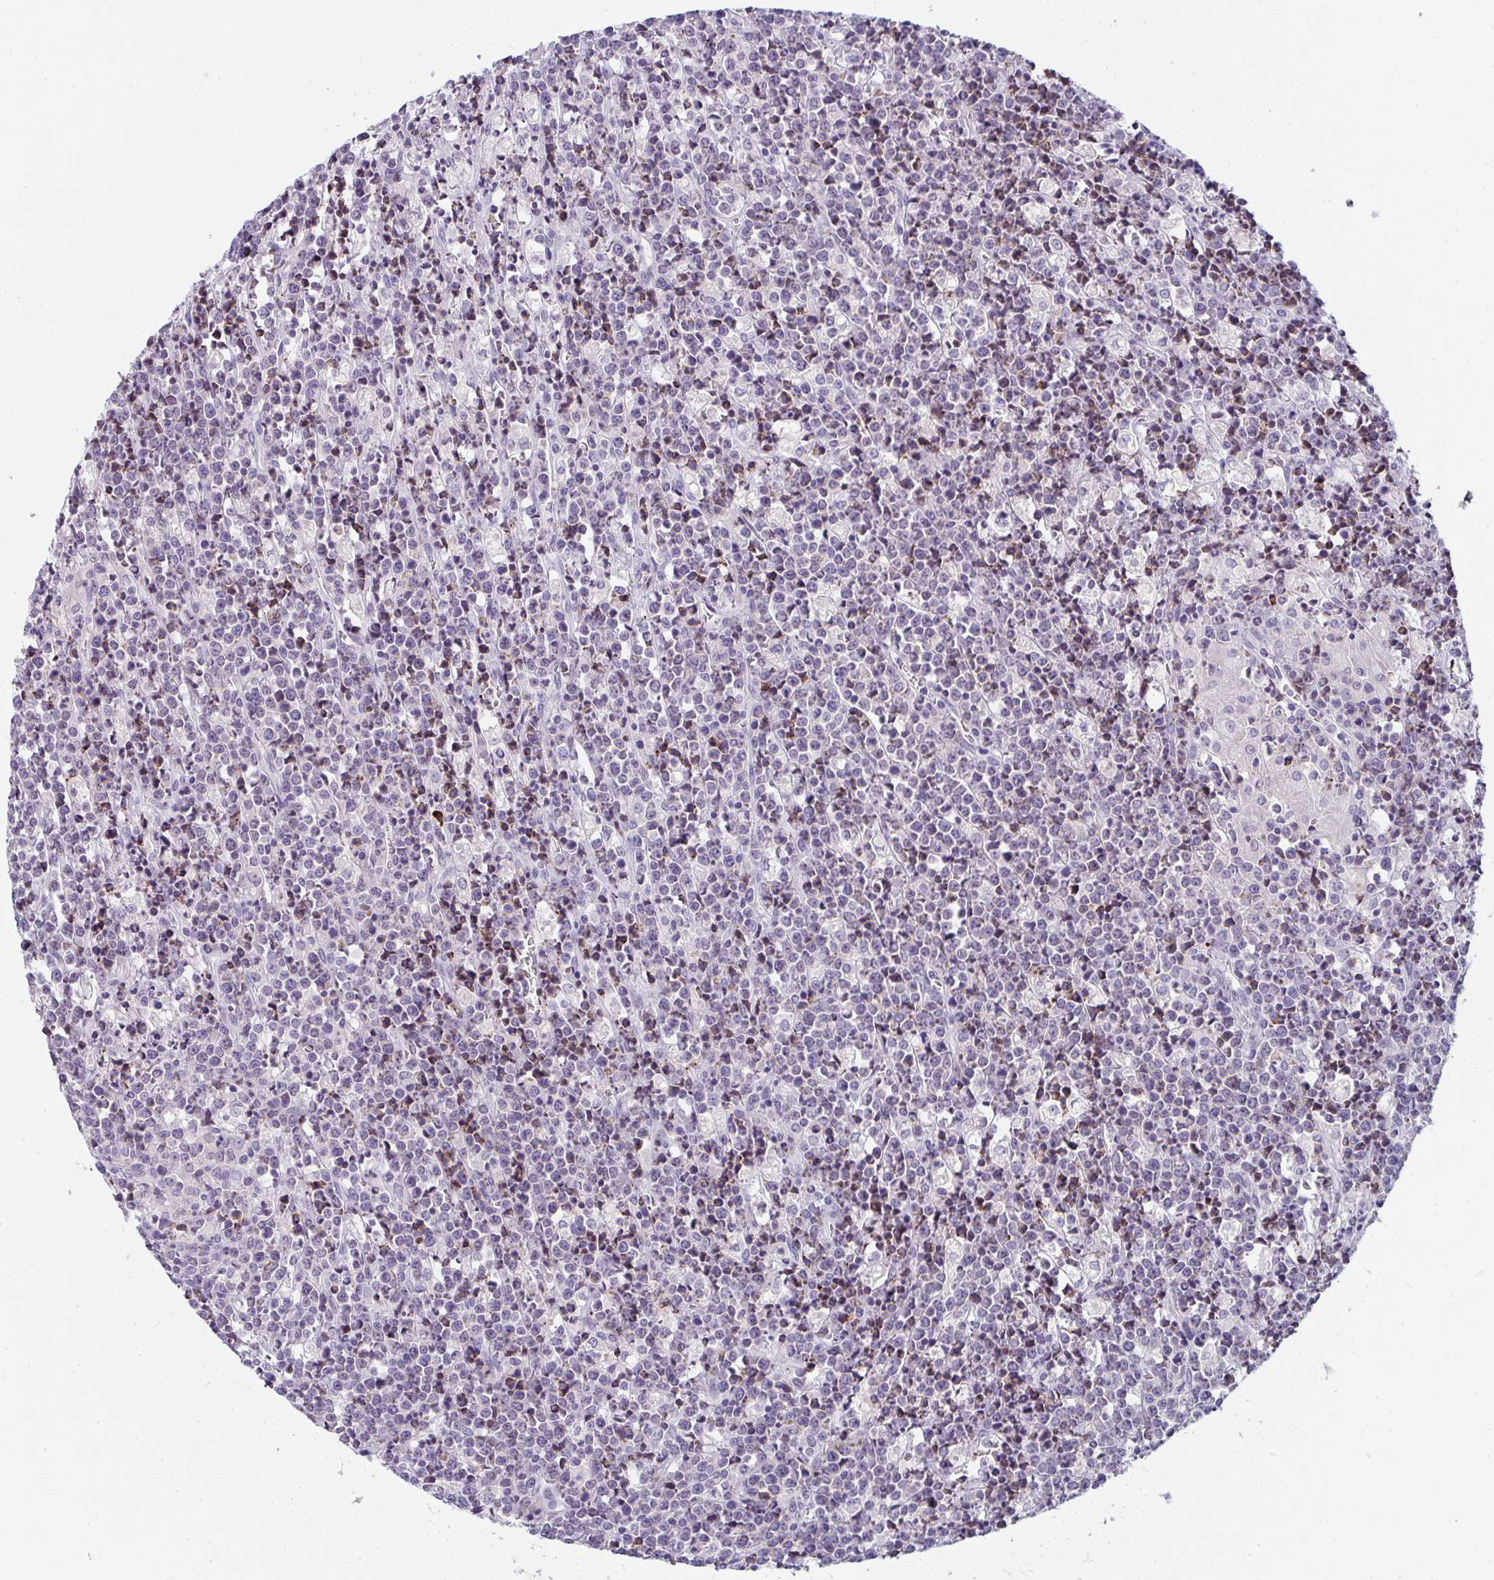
{"staining": {"intensity": "negative", "quantity": "none", "location": "none"}, "tissue": "lymphoma", "cell_type": "Tumor cells", "image_type": "cancer", "snomed": [{"axis": "morphology", "description": "Malignant lymphoma, non-Hodgkin's type, High grade"}, {"axis": "topography", "description": "Ovary"}], "caption": "Immunohistochemistry (IHC) histopathology image of high-grade malignant lymphoma, non-Hodgkin's type stained for a protein (brown), which shows no staining in tumor cells. (DAB (3,3'-diaminobenzidine) immunohistochemistry visualized using brightfield microscopy, high magnification).", "gene": "CACNA1S", "patient": {"sex": "female", "age": 56}}